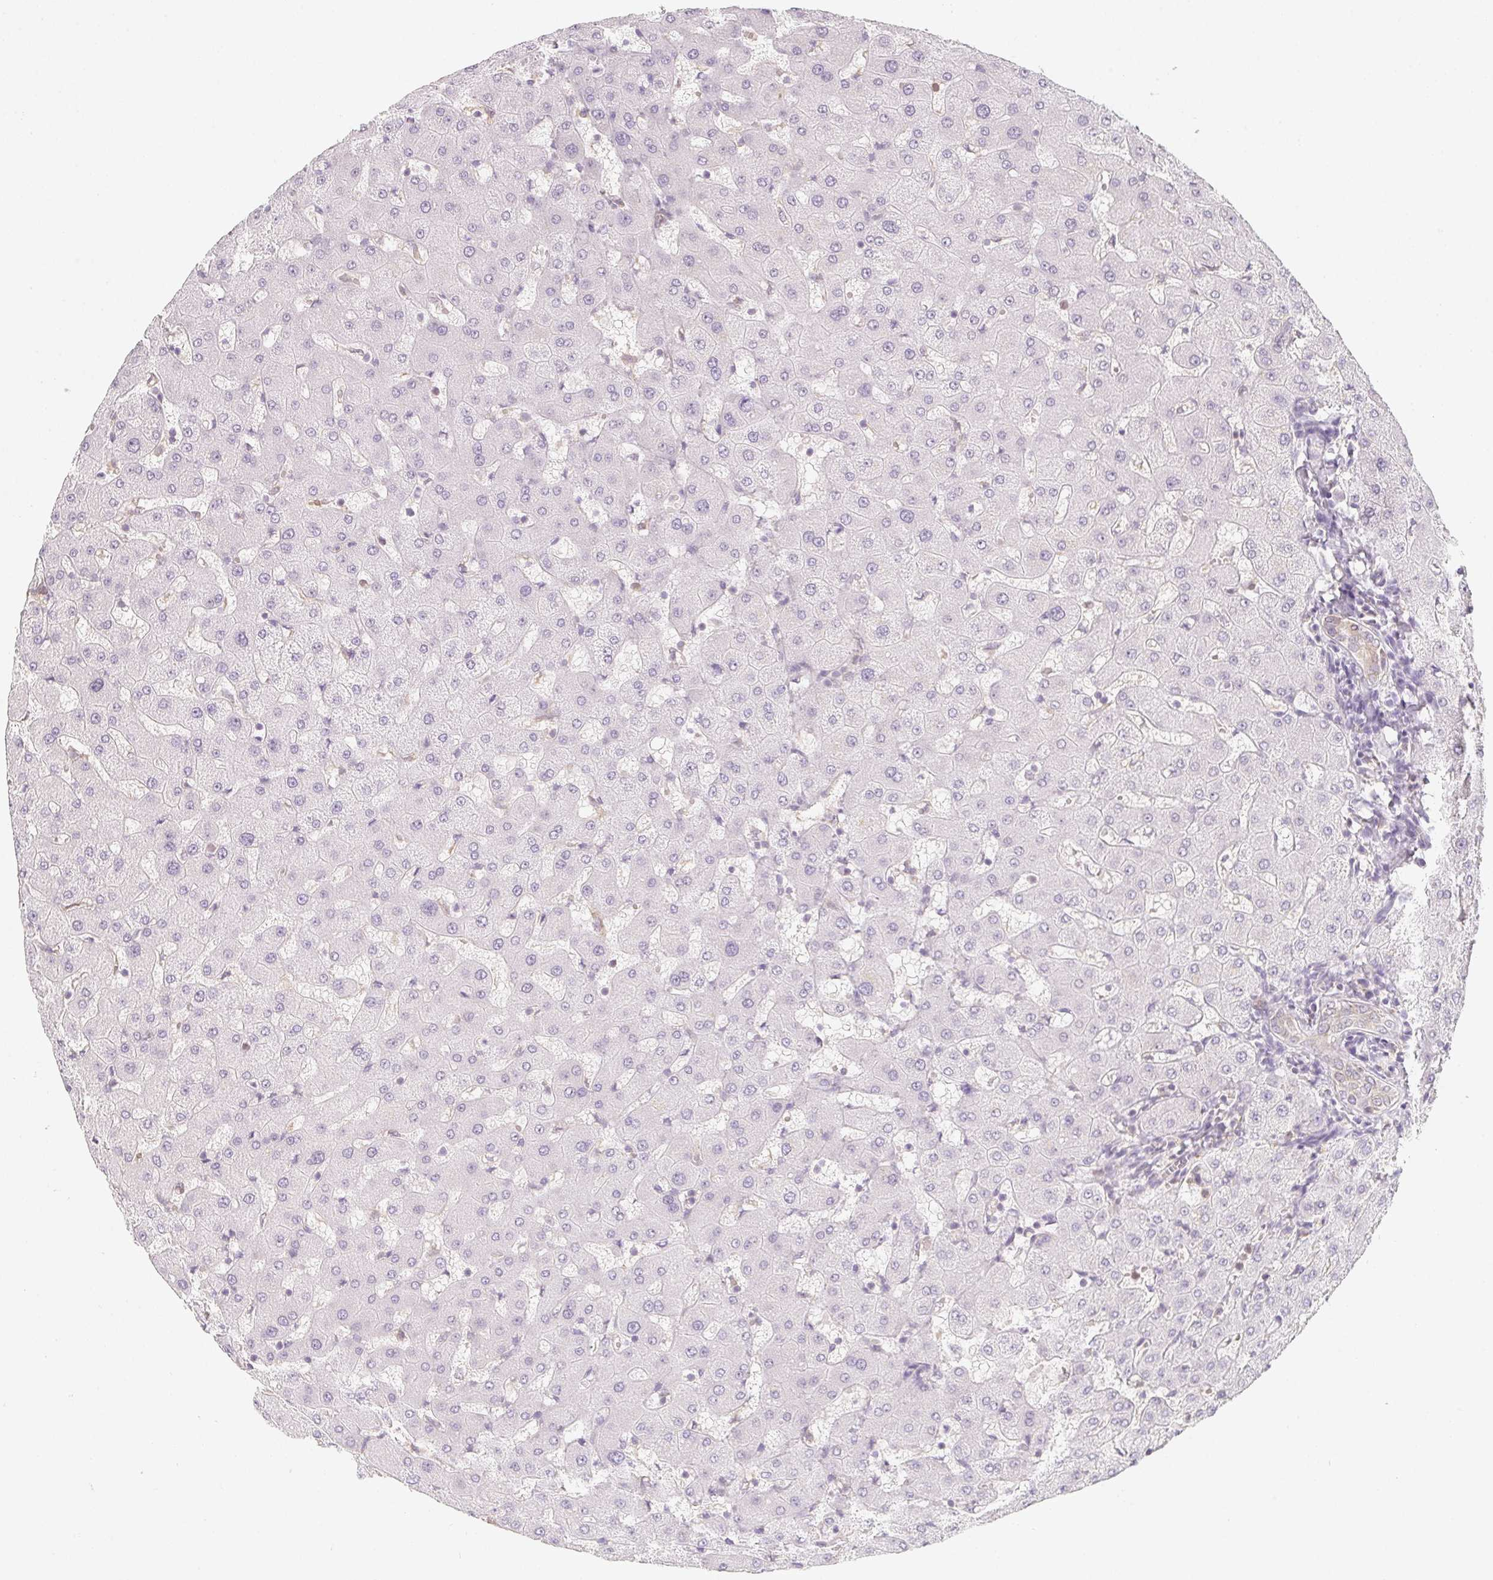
{"staining": {"intensity": "negative", "quantity": "none", "location": "none"}, "tissue": "liver", "cell_type": "Cholangiocytes", "image_type": "normal", "snomed": [{"axis": "morphology", "description": "Normal tissue, NOS"}, {"axis": "topography", "description": "Liver"}], "caption": "A high-resolution photomicrograph shows IHC staining of unremarkable liver, which reveals no significant staining in cholangiocytes. (Stains: DAB immunohistochemistry with hematoxylin counter stain, Microscopy: brightfield microscopy at high magnification).", "gene": "SOAT1", "patient": {"sex": "female", "age": 63}}